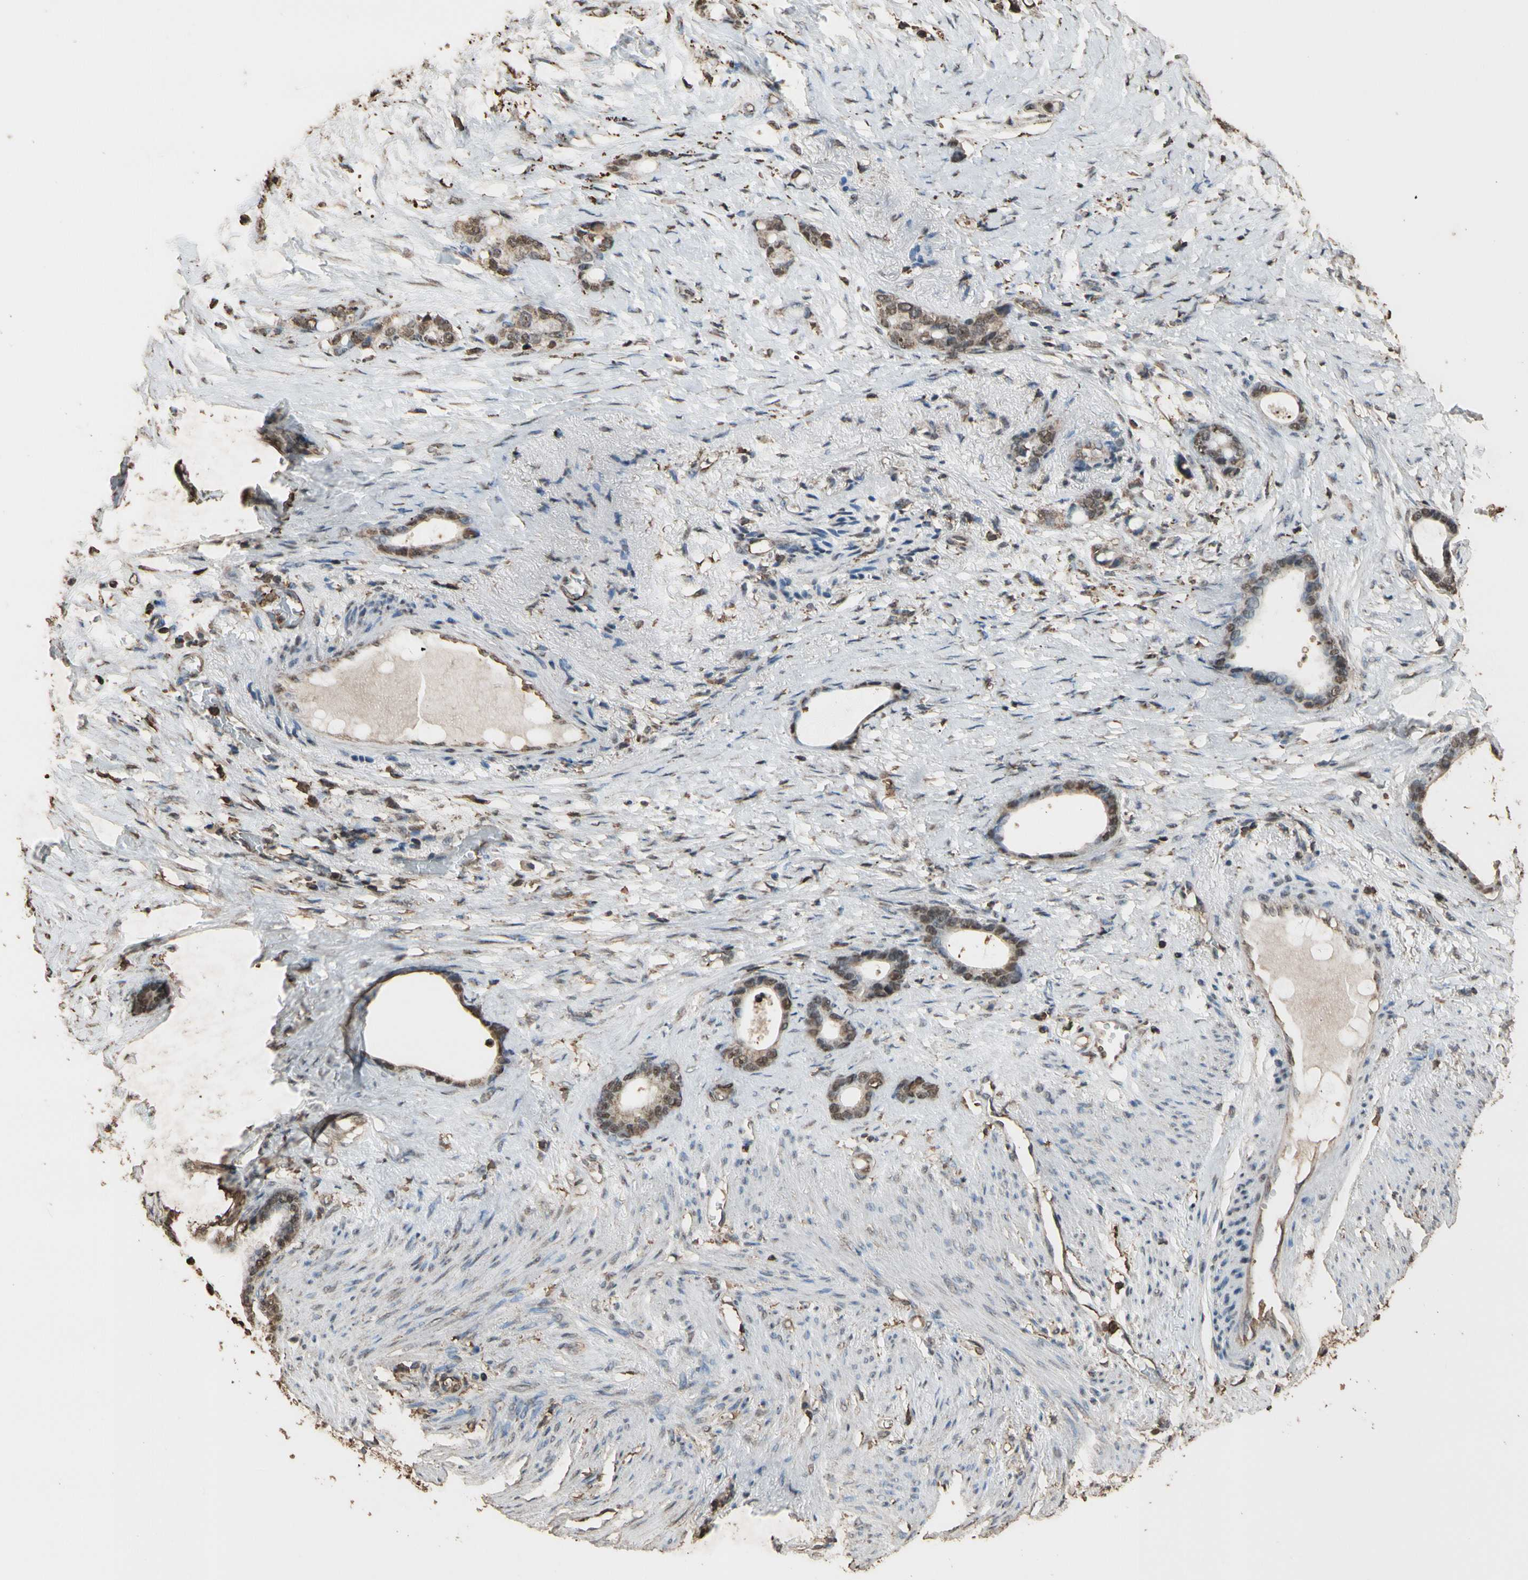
{"staining": {"intensity": "moderate", "quantity": ">75%", "location": "cytoplasmic/membranous,nuclear"}, "tissue": "stomach cancer", "cell_type": "Tumor cells", "image_type": "cancer", "snomed": [{"axis": "morphology", "description": "Adenocarcinoma, NOS"}, {"axis": "topography", "description": "Stomach"}], "caption": "Immunohistochemical staining of human stomach cancer (adenocarcinoma) shows moderate cytoplasmic/membranous and nuclear protein positivity in about >75% of tumor cells. The staining was performed using DAB, with brown indicating positive protein expression. Nuclei are stained blue with hematoxylin.", "gene": "TNFSF13B", "patient": {"sex": "female", "age": 75}}